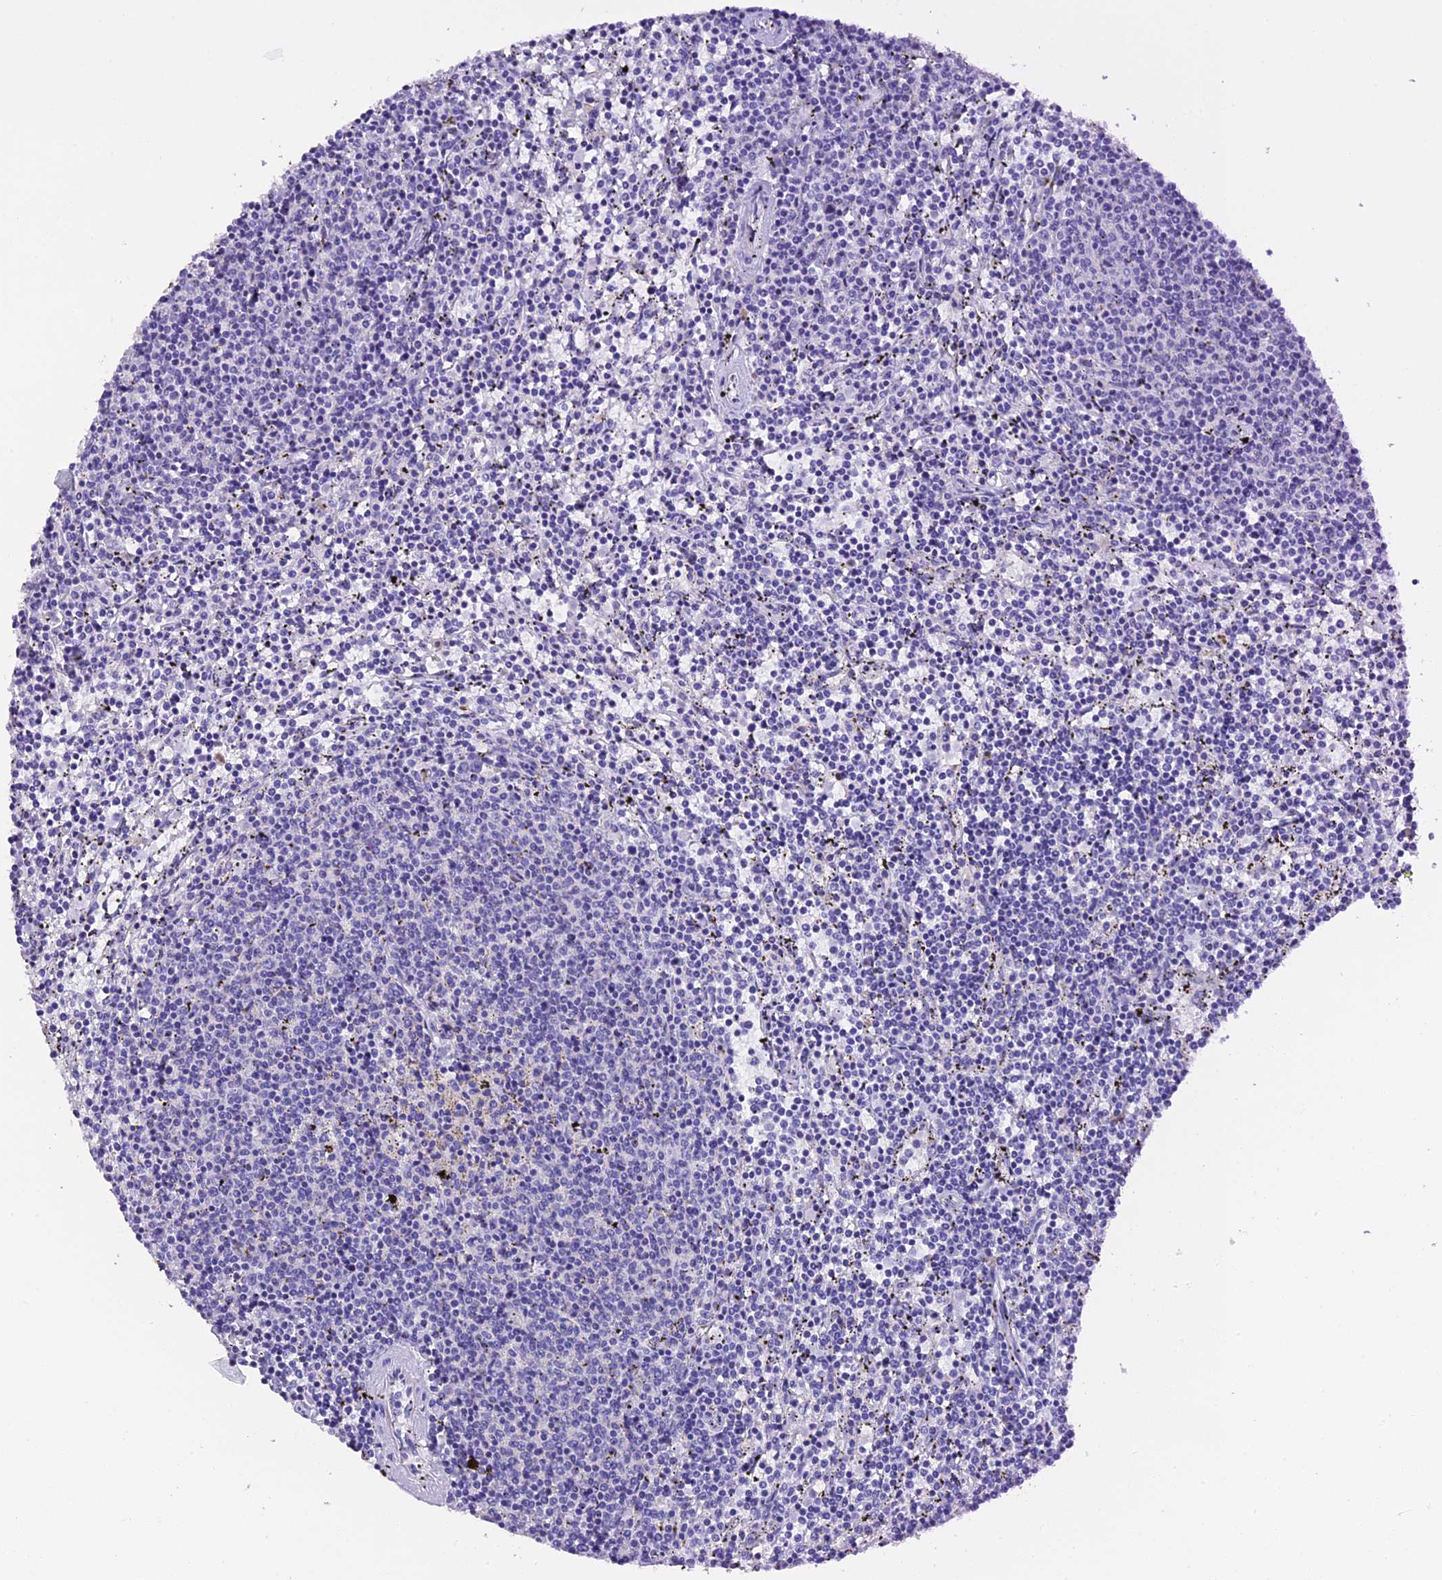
{"staining": {"intensity": "negative", "quantity": "none", "location": "none"}, "tissue": "lymphoma", "cell_type": "Tumor cells", "image_type": "cancer", "snomed": [{"axis": "morphology", "description": "Malignant lymphoma, non-Hodgkin's type, Low grade"}, {"axis": "topography", "description": "Spleen"}], "caption": "An immunohistochemistry (IHC) image of lymphoma is shown. There is no staining in tumor cells of lymphoma.", "gene": "C12orf29", "patient": {"sex": "female", "age": 50}}